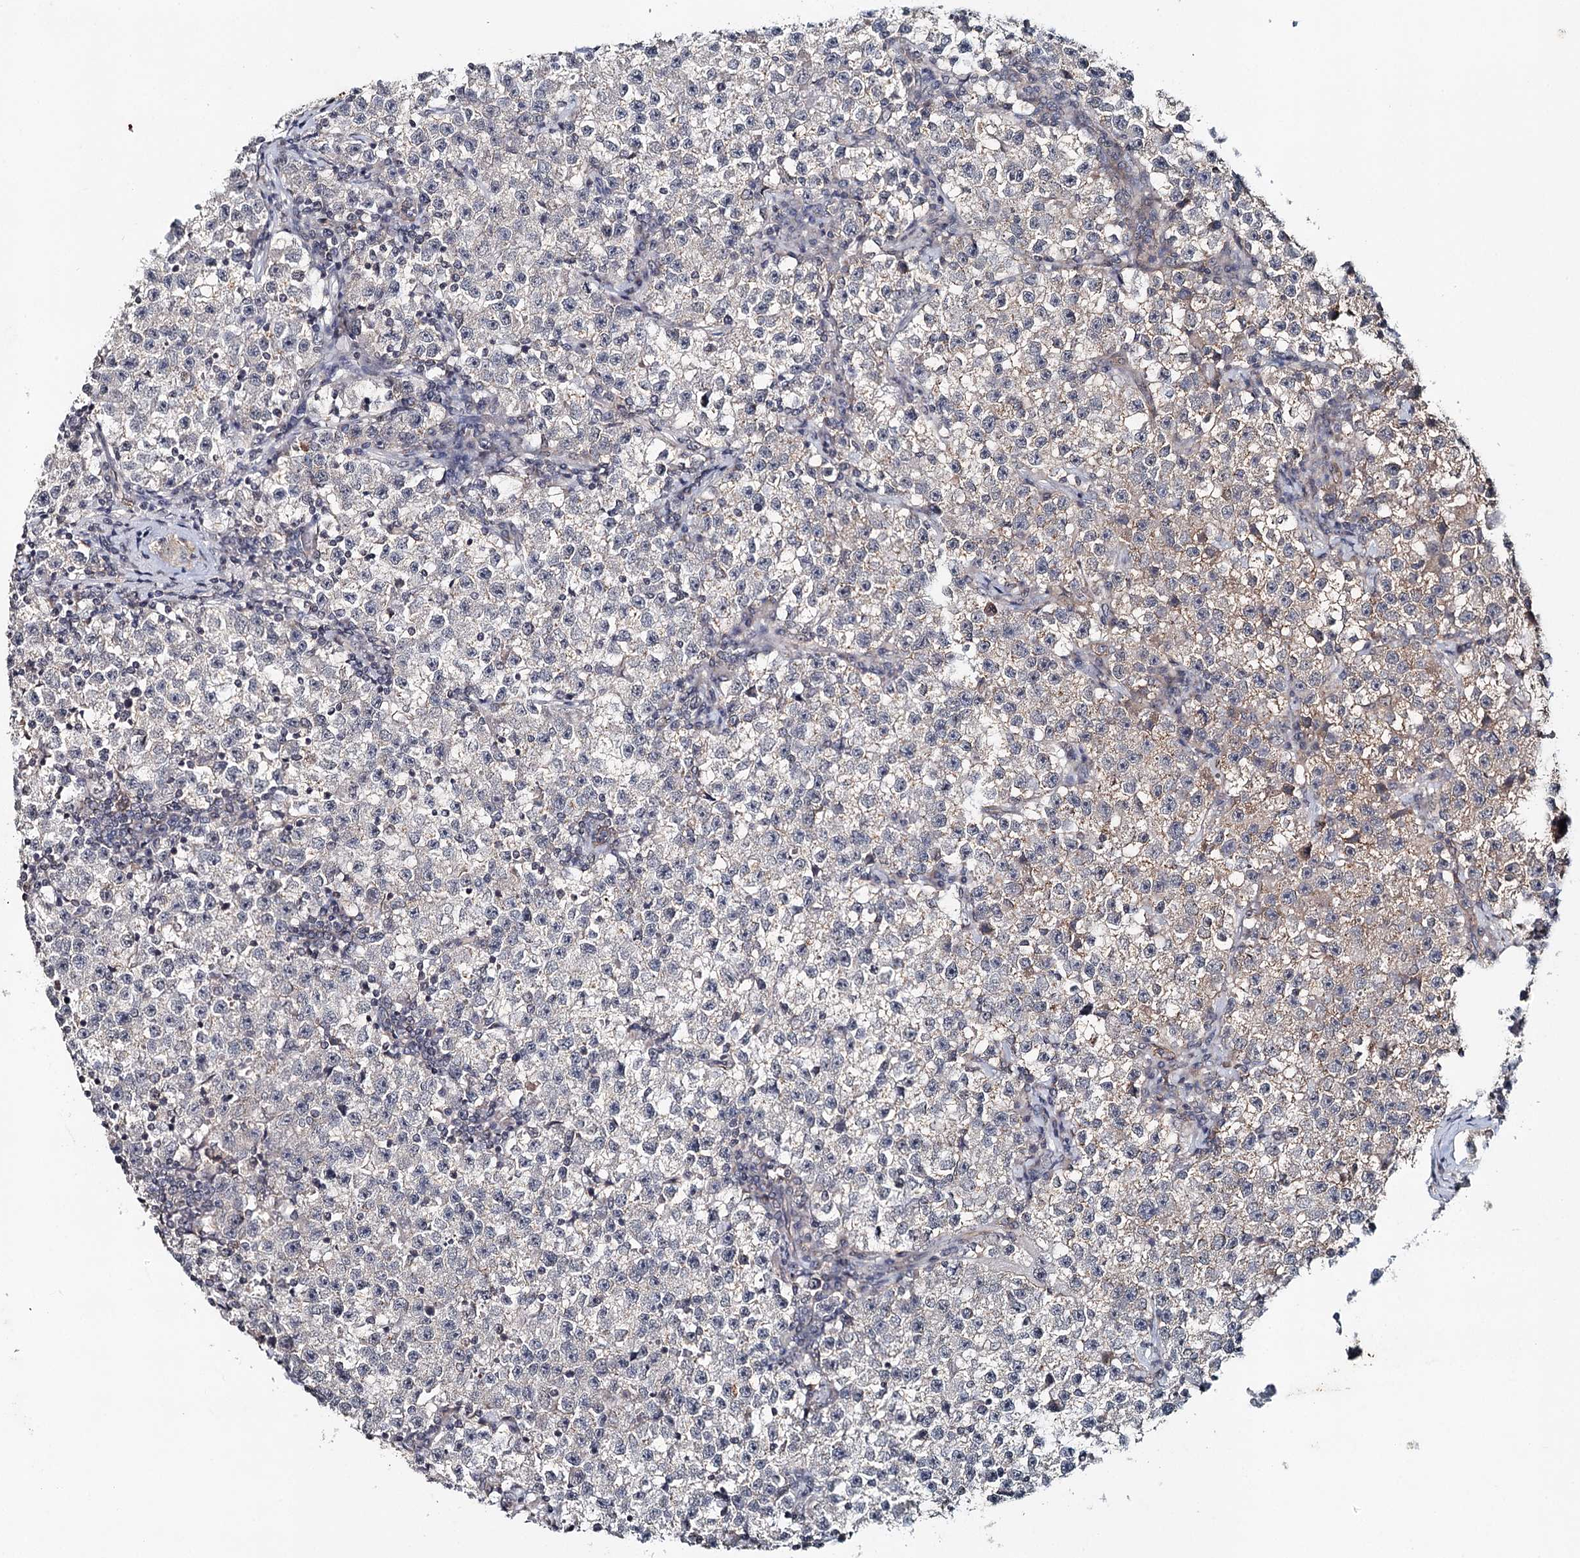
{"staining": {"intensity": "weak", "quantity": "<25%", "location": "cytoplasmic/membranous"}, "tissue": "testis cancer", "cell_type": "Tumor cells", "image_type": "cancer", "snomed": [{"axis": "morphology", "description": "Seminoma, NOS"}, {"axis": "topography", "description": "Testis"}], "caption": "The histopathology image exhibits no significant positivity in tumor cells of testis cancer. (Stains: DAB (3,3'-diaminobenzidine) IHC with hematoxylin counter stain, Microscopy: brightfield microscopy at high magnification).", "gene": "SYNPO", "patient": {"sex": "male", "age": 22}}